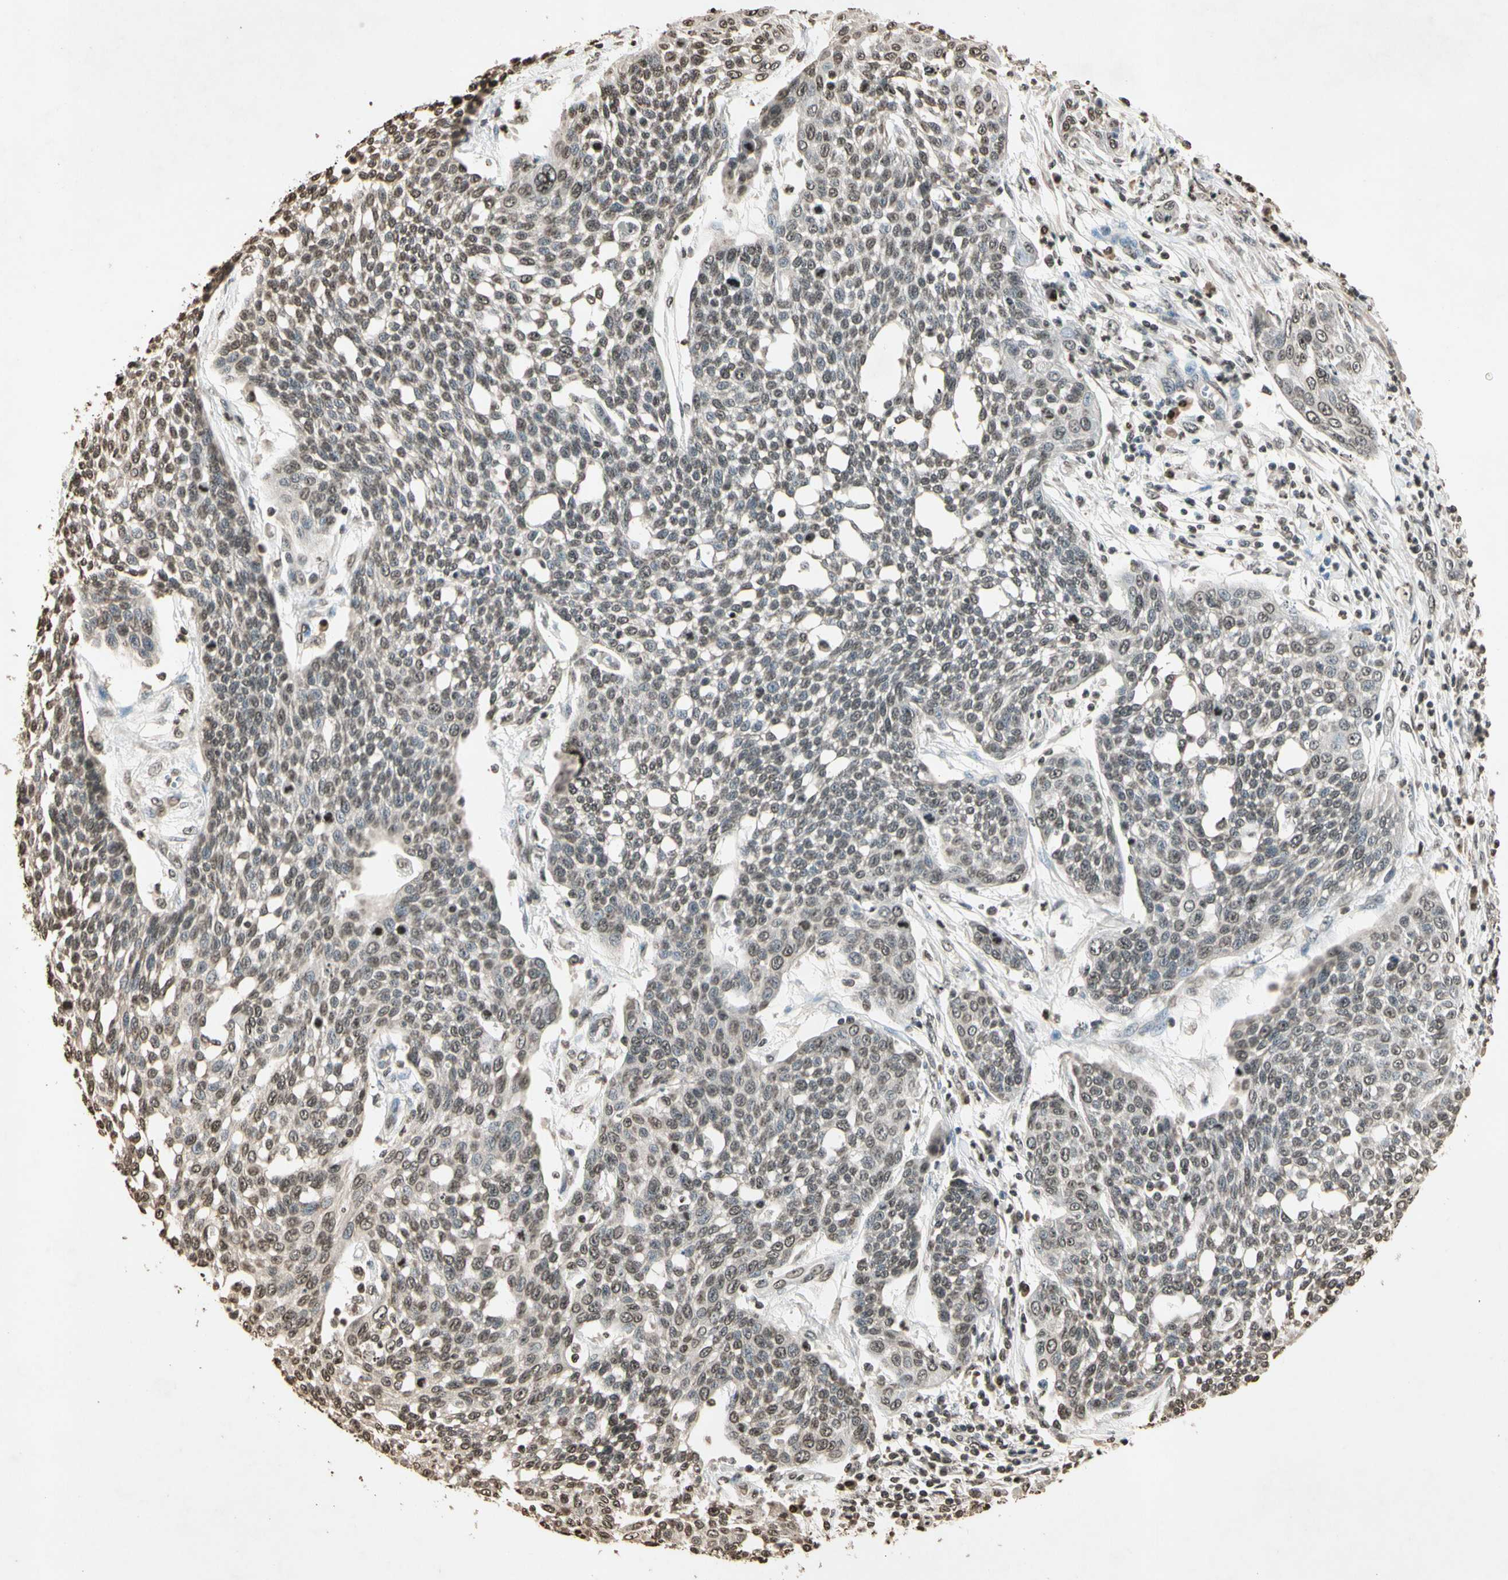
{"staining": {"intensity": "weak", "quantity": "25%-75%", "location": "nuclear"}, "tissue": "cervical cancer", "cell_type": "Tumor cells", "image_type": "cancer", "snomed": [{"axis": "morphology", "description": "Squamous cell carcinoma, NOS"}, {"axis": "topography", "description": "Cervix"}], "caption": "Cervical cancer tissue exhibits weak nuclear positivity in approximately 25%-75% of tumor cells, visualized by immunohistochemistry.", "gene": "TOP1", "patient": {"sex": "female", "age": 34}}